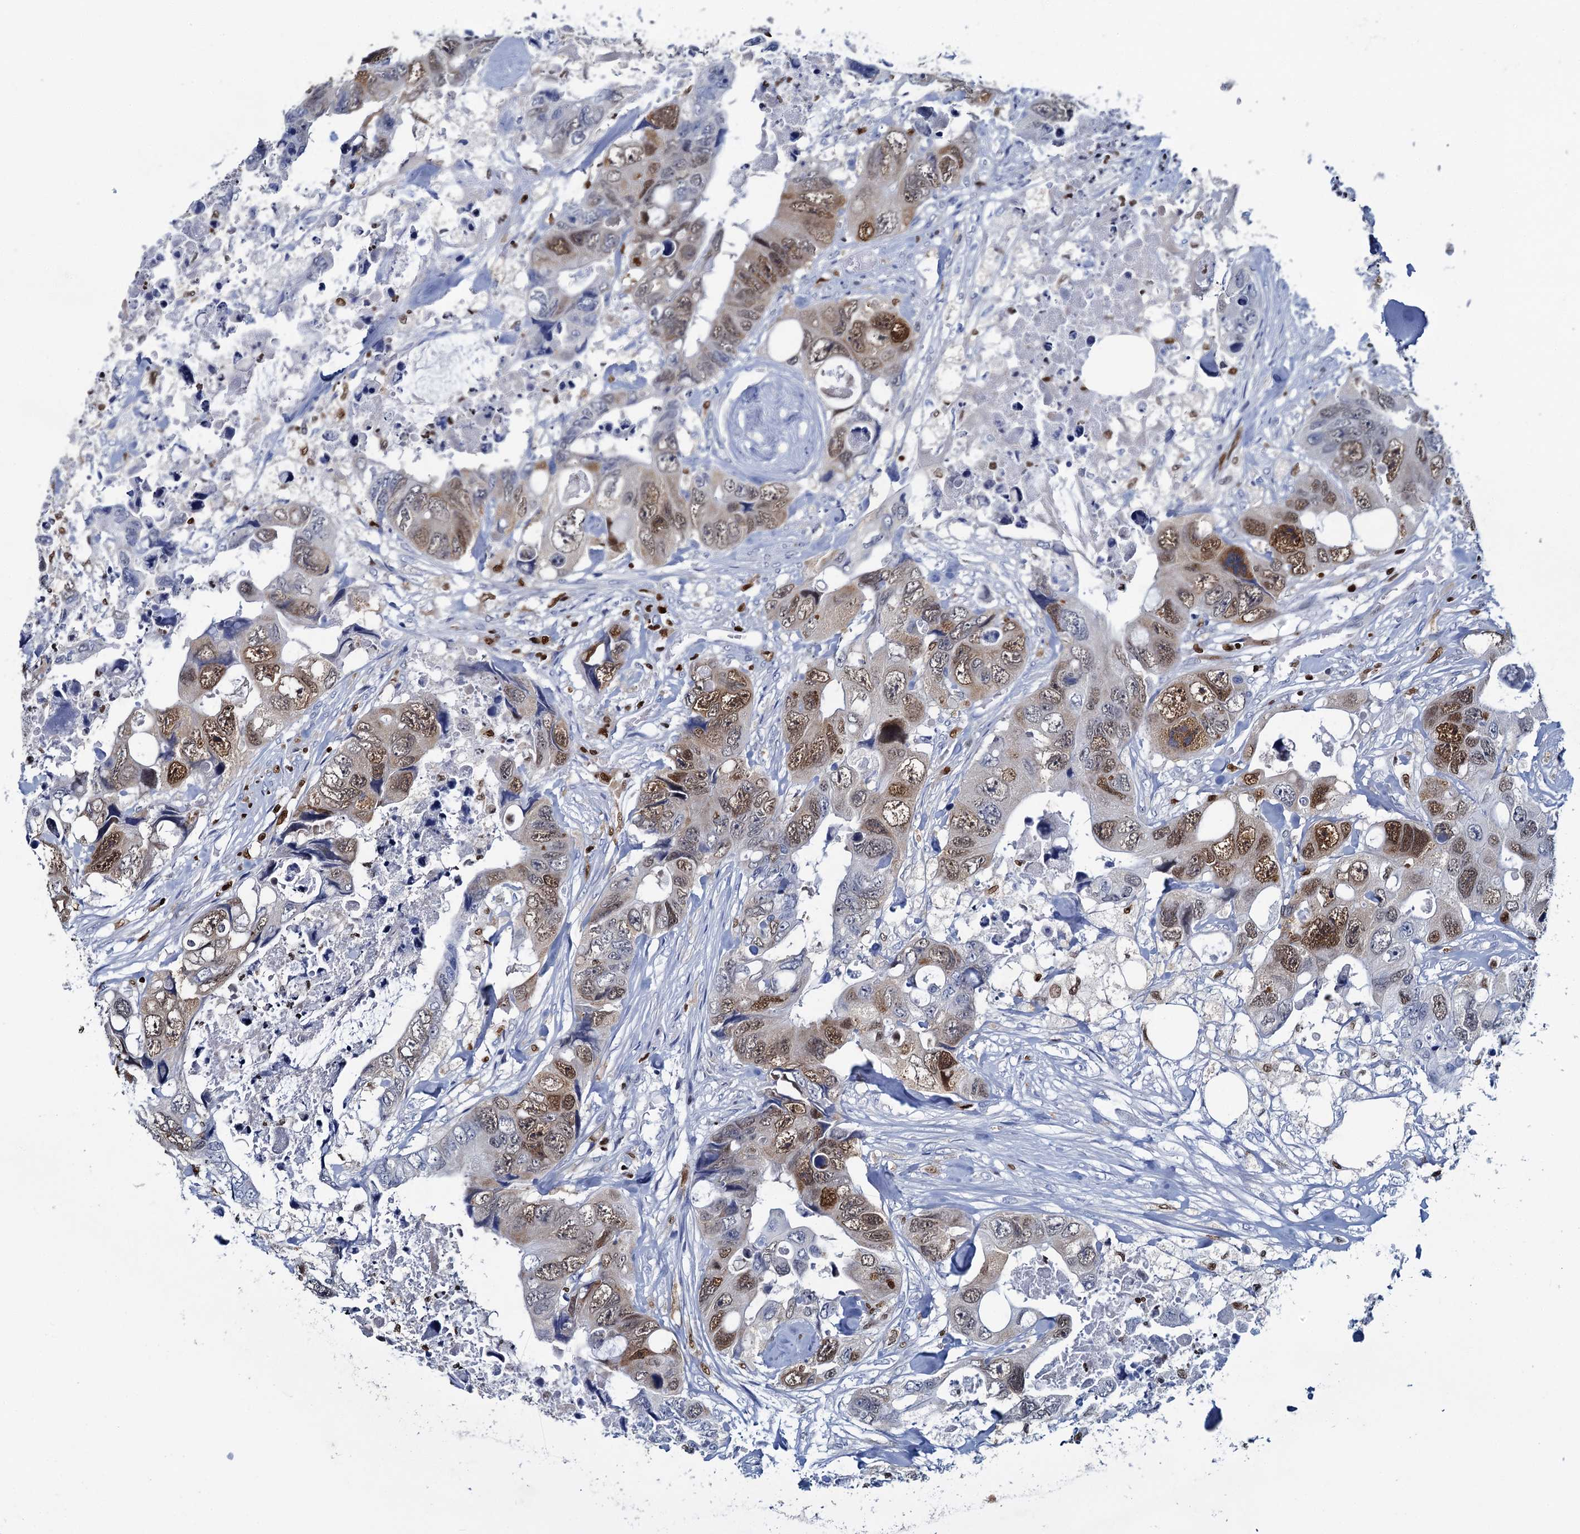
{"staining": {"intensity": "moderate", "quantity": ">75%", "location": "nuclear"}, "tissue": "colorectal cancer", "cell_type": "Tumor cells", "image_type": "cancer", "snomed": [{"axis": "morphology", "description": "Adenocarcinoma, NOS"}, {"axis": "topography", "description": "Rectum"}], "caption": "The photomicrograph shows staining of adenocarcinoma (colorectal), revealing moderate nuclear protein positivity (brown color) within tumor cells.", "gene": "CELF2", "patient": {"sex": "male", "age": 57}}